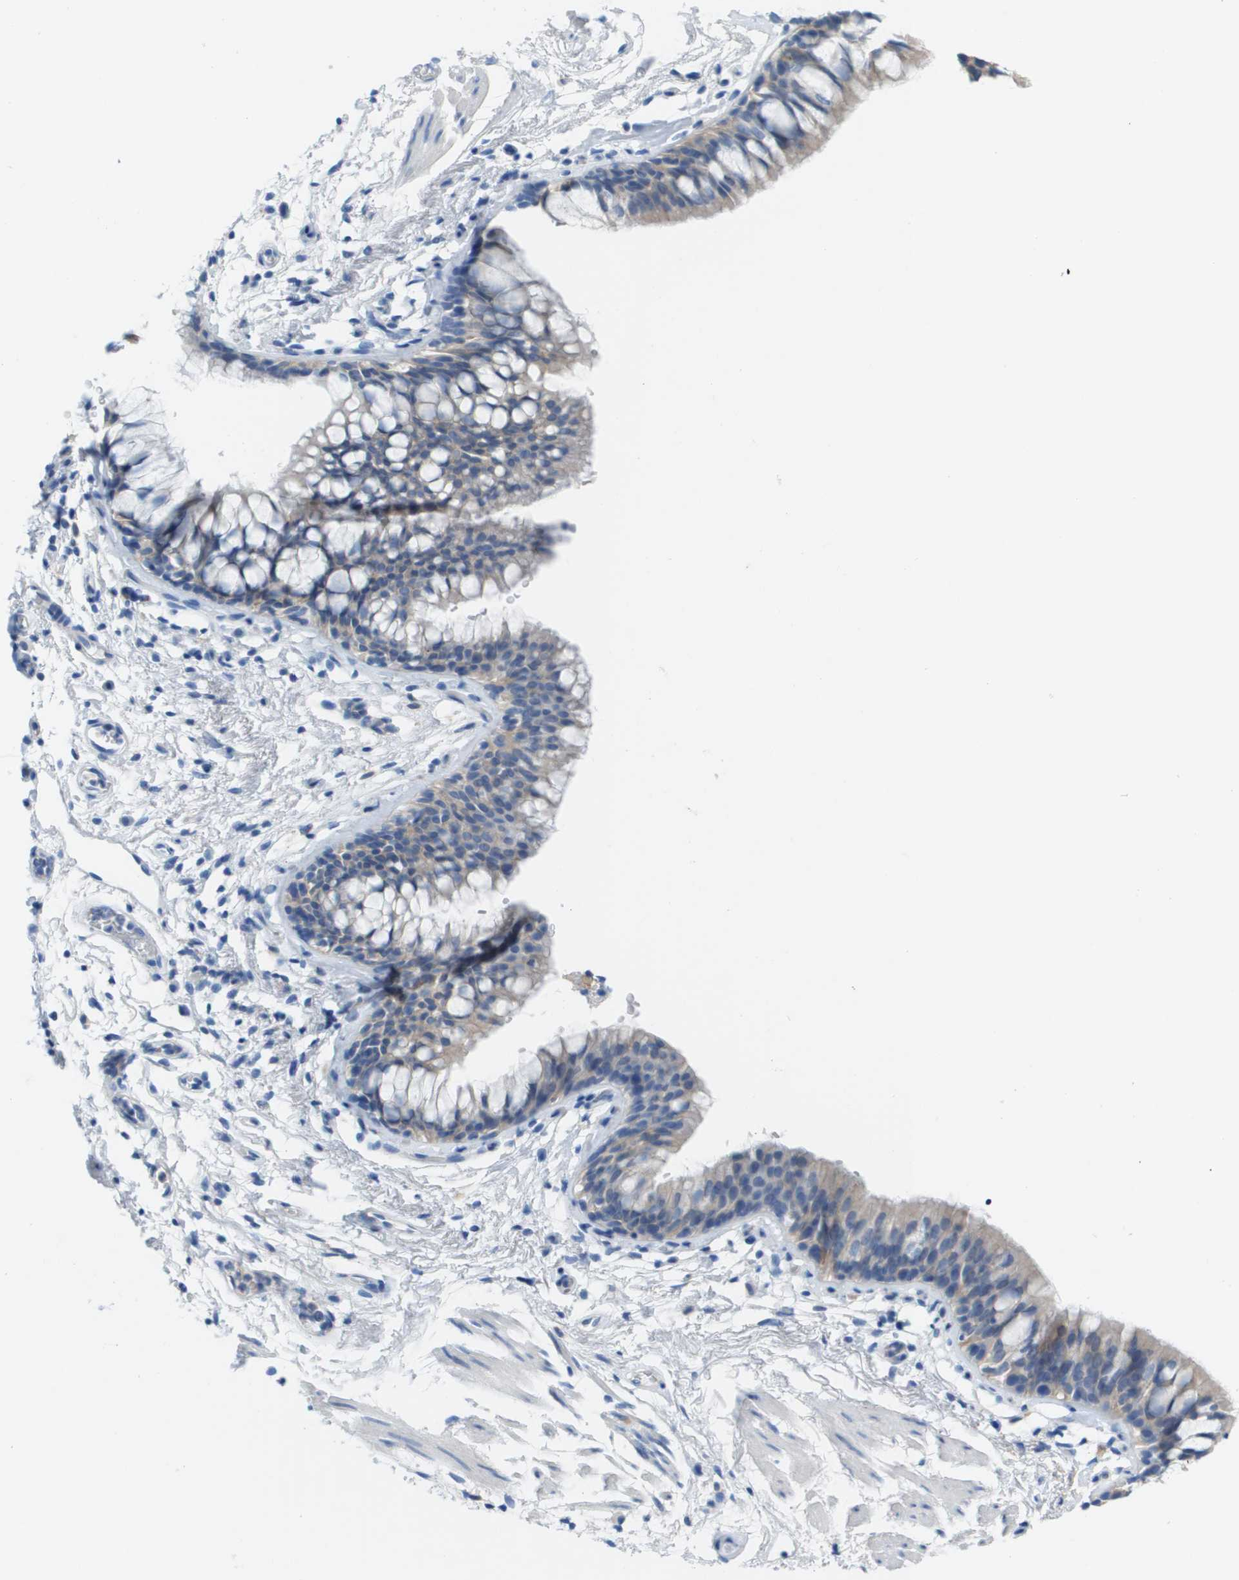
{"staining": {"intensity": "negative", "quantity": "none", "location": "none"}, "tissue": "bronchus", "cell_type": "Respiratory epithelial cells", "image_type": "normal", "snomed": [{"axis": "morphology", "description": "Normal tissue, NOS"}, {"axis": "morphology", "description": "Inflammation, NOS"}, {"axis": "topography", "description": "Cartilage tissue"}, {"axis": "topography", "description": "Bronchus"}], "caption": "The micrograph shows no significant staining in respiratory epithelial cells of bronchus.", "gene": "CD46", "patient": {"sex": "male", "age": 77}}